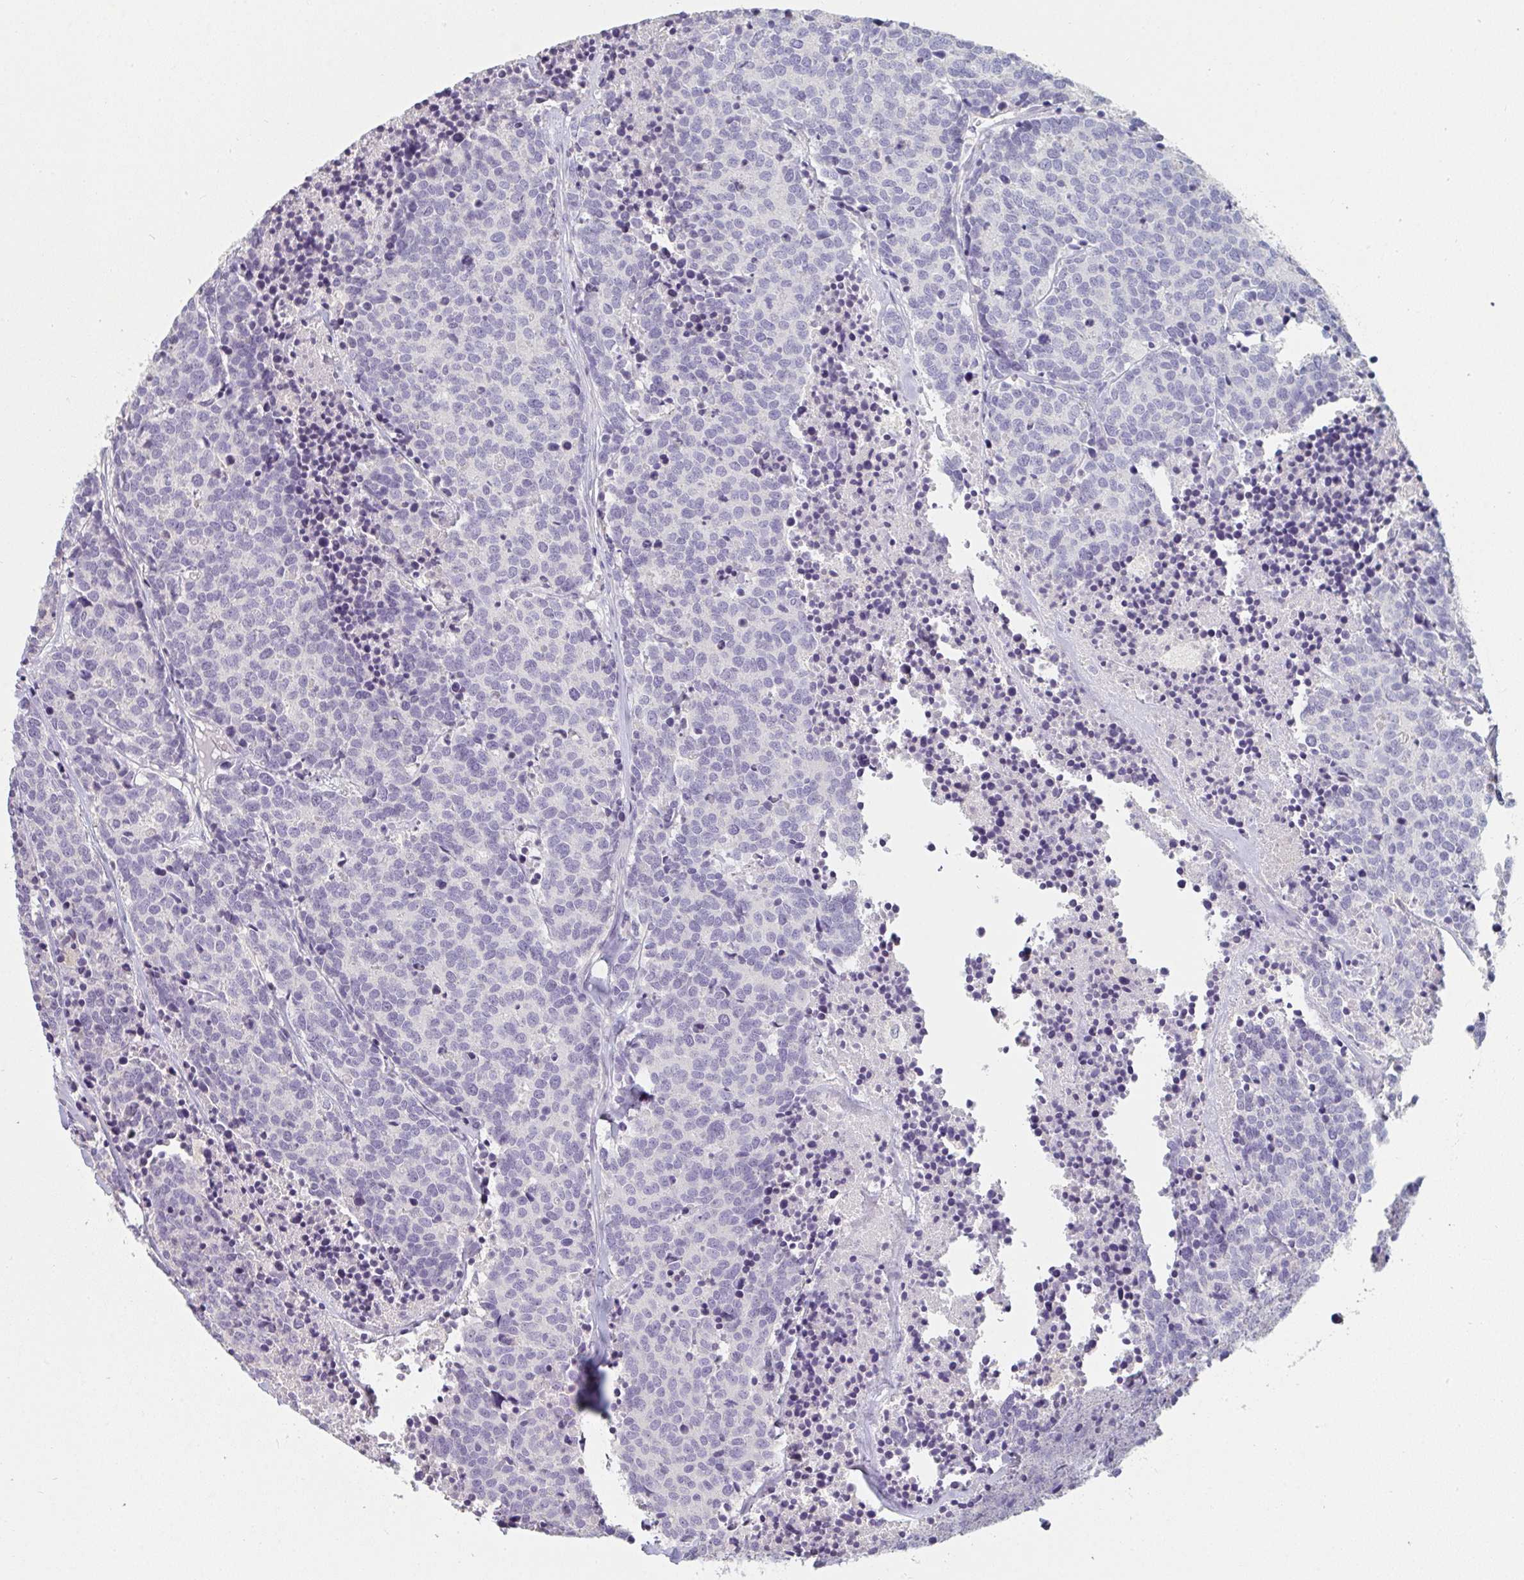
{"staining": {"intensity": "negative", "quantity": "none", "location": "none"}, "tissue": "carcinoid", "cell_type": "Tumor cells", "image_type": "cancer", "snomed": [{"axis": "morphology", "description": "Carcinoid, malignant, NOS"}, {"axis": "topography", "description": "Skin"}], "caption": "This is a photomicrograph of immunohistochemistry (IHC) staining of carcinoid, which shows no staining in tumor cells.", "gene": "ZNF215", "patient": {"sex": "female", "age": 79}}